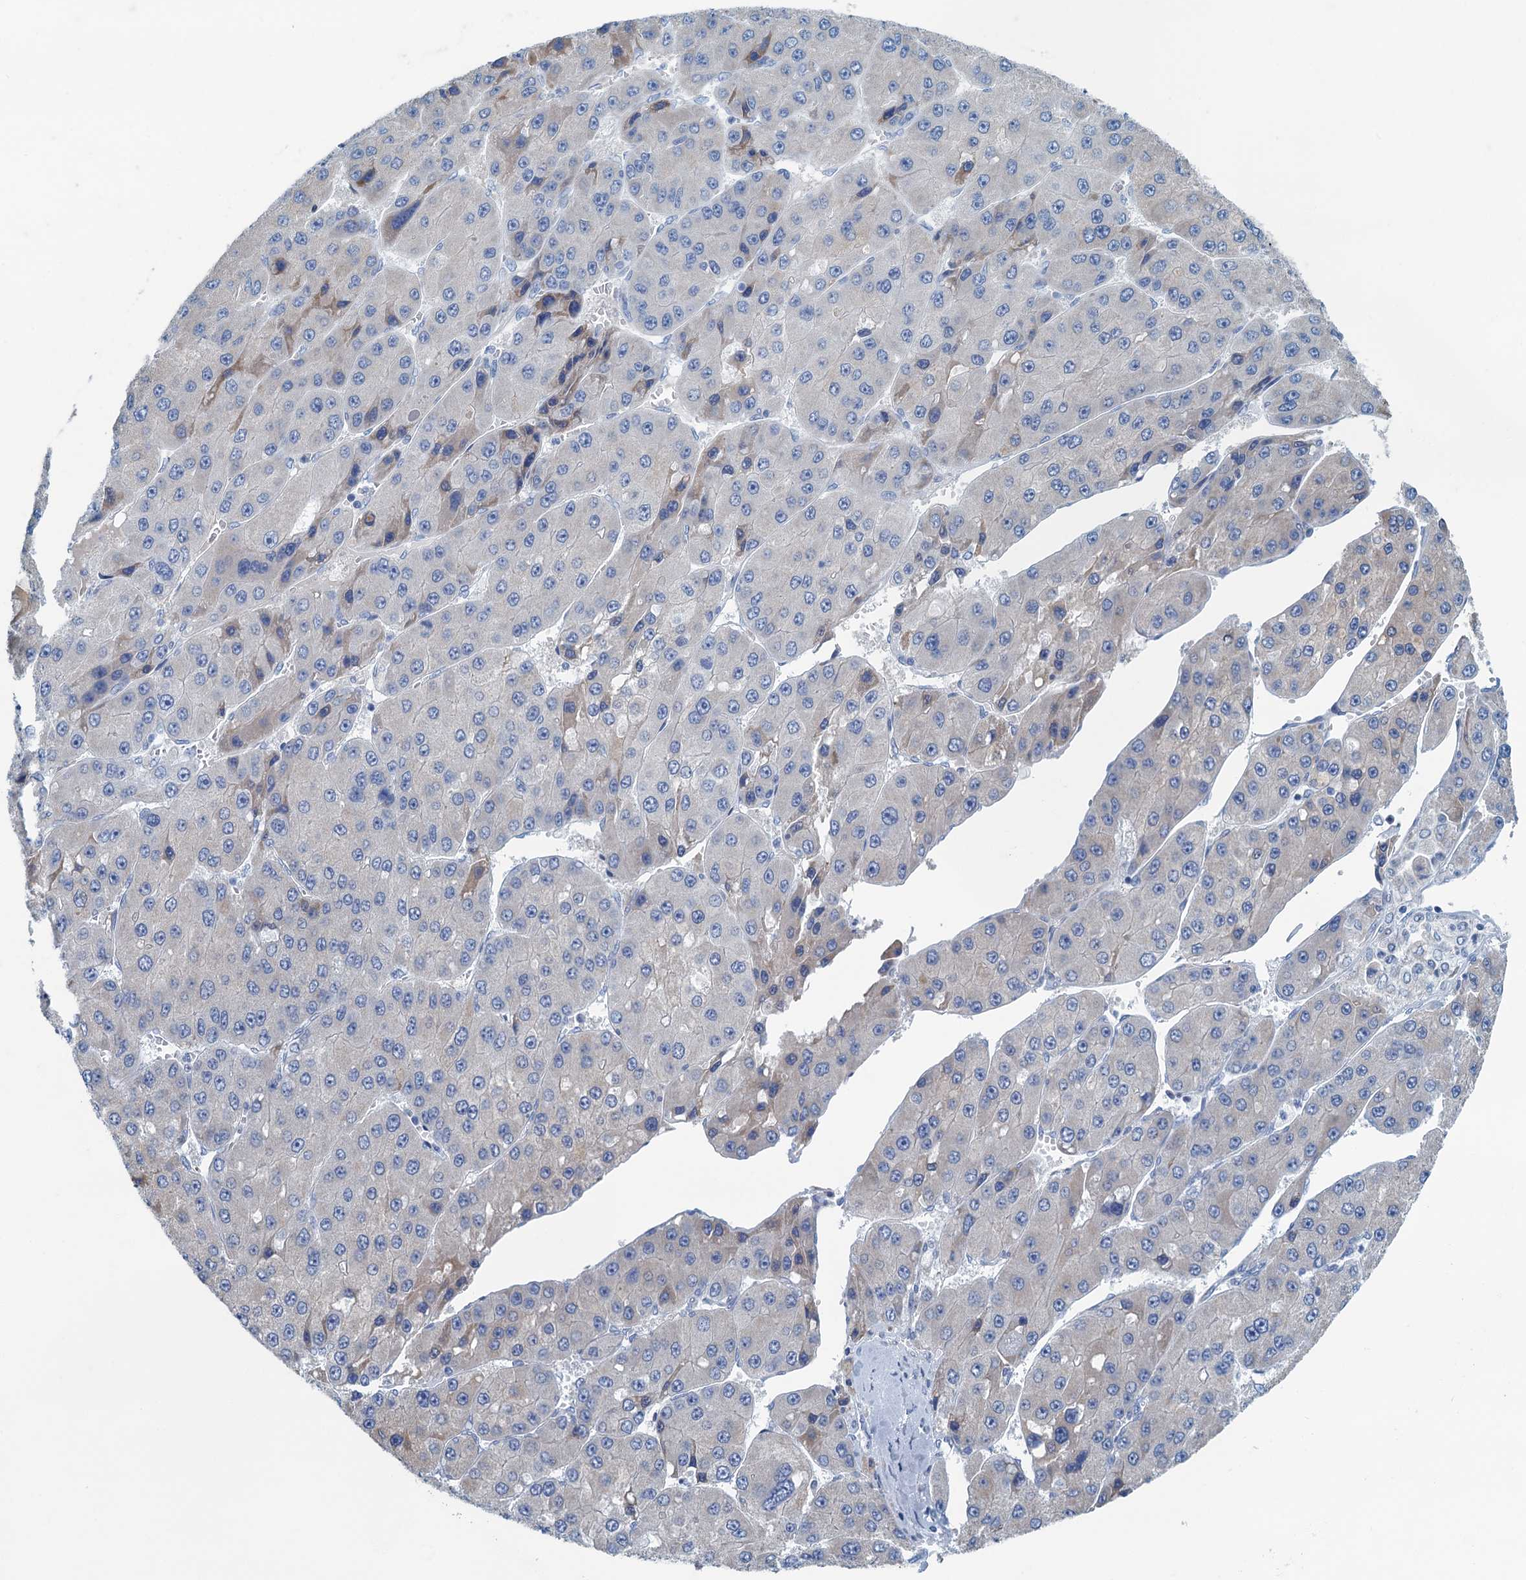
{"staining": {"intensity": "negative", "quantity": "none", "location": "none"}, "tissue": "liver cancer", "cell_type": "Tumor cells", "image_type": "cancer", "snomed": [{"axis": "morphology", "description": "Carcinoma, Hepatocellular, NOS"}, {"axis": "topography", "description": "Liver"}], "caption": "Immunohistochemical staining of human liver cancer exhibits no significant expression in tumor cells.", "gene": "C10orf88", "patient": {"sex": "female", "age": 73}}